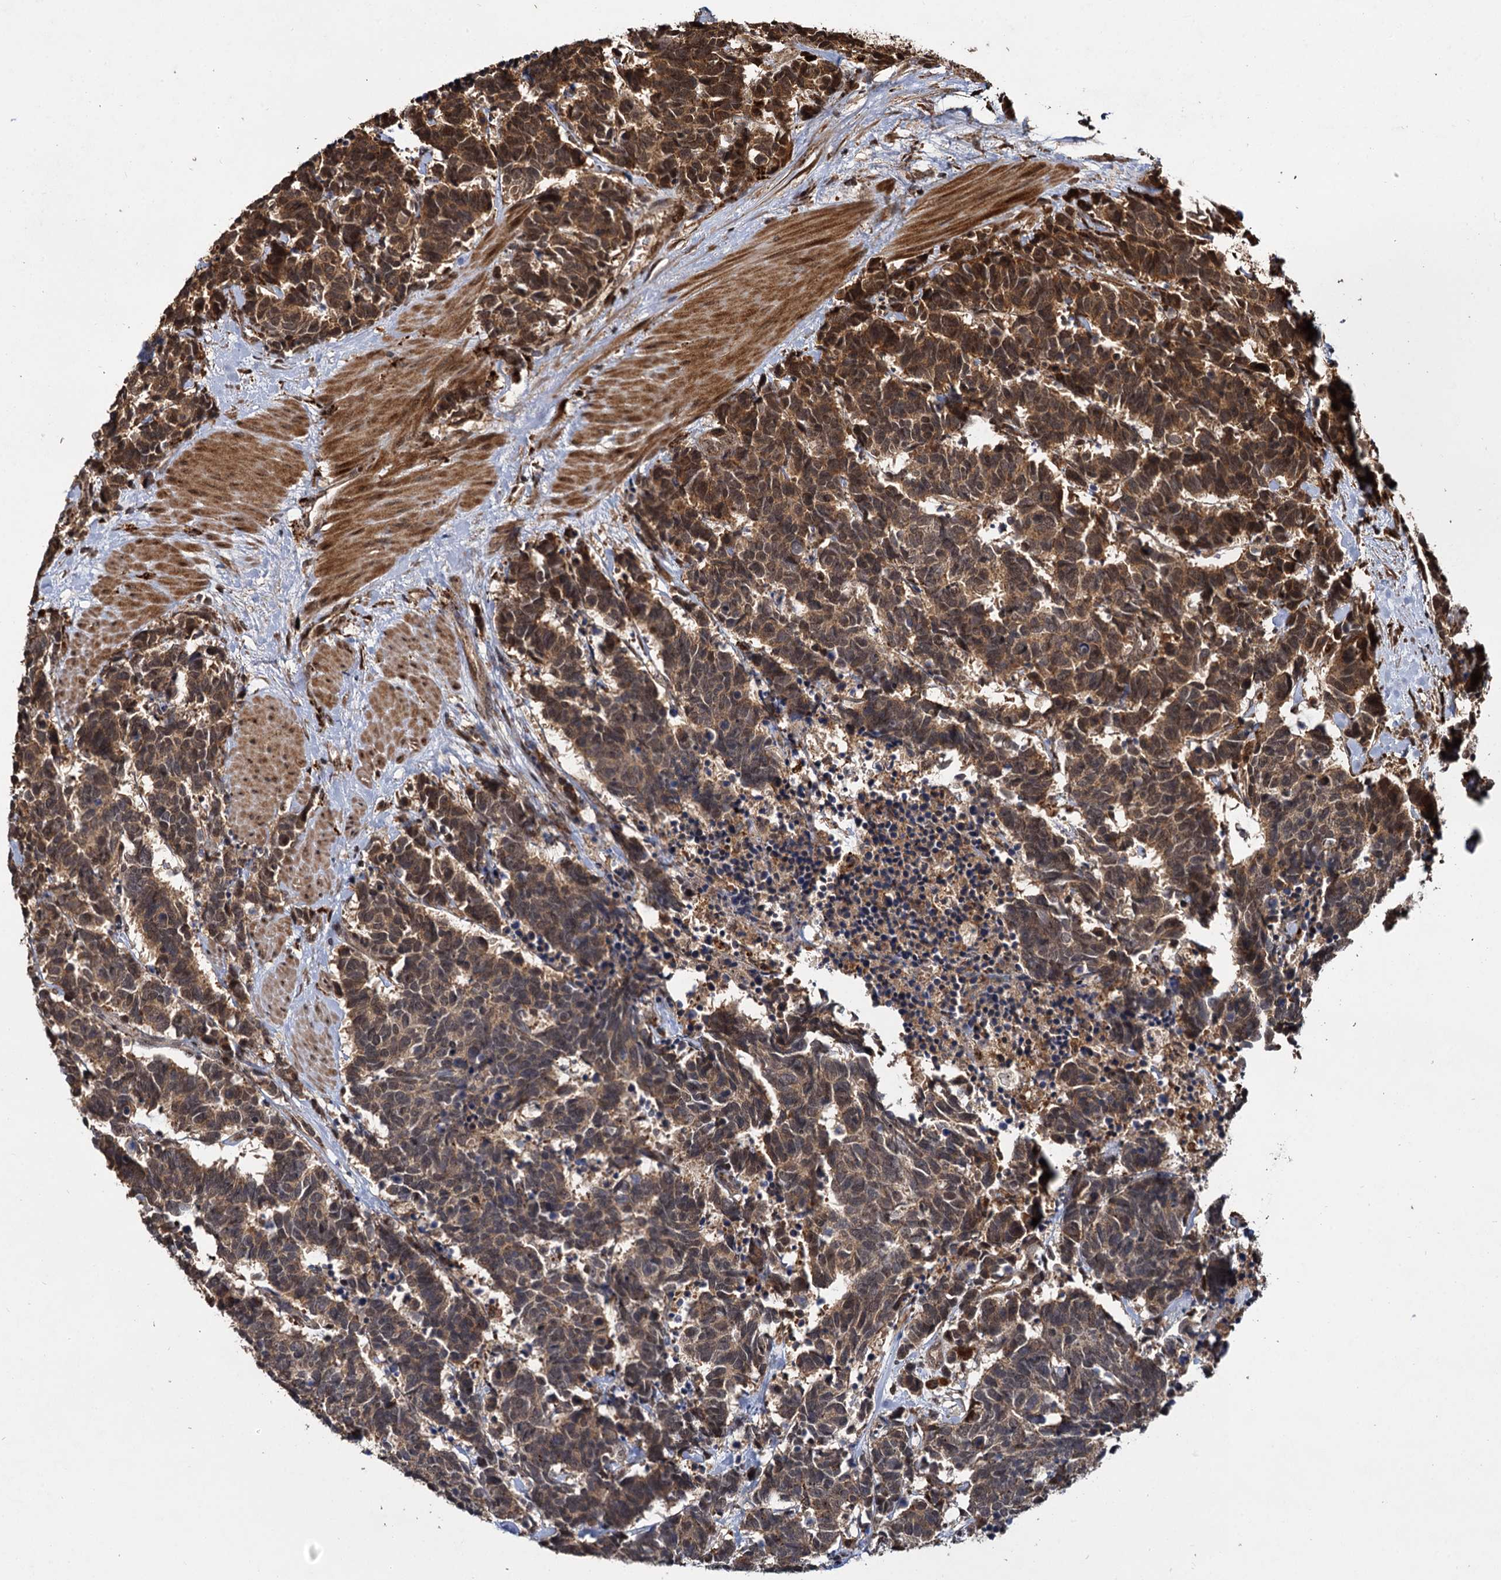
{"staining": {"intensity": "moderate", "quantity": ">75%", "location": "cytoplasmic/membranous,nuclear"}, "tissue": "carcinoid", "cell_type": "Tumor cells", "image_type": "cancer", "snomed": [{"axis": "morphology", "description": "Carcinoma, NOS"}, {"axis": "morphology", "description": "Carcinoid, malignant, NOS"}, {"axis": "topography", "description": "Urinary bladder"}], "caption": "Moderate cytoplasmic/membranous and nuclear expression for a protein is identified in approximately >75% of tumor cells of carcinoid (malignant) using immunohistochemistry (IHC).", "gene": "CEP192", "patient": {"sex": "male", "age": 57}}